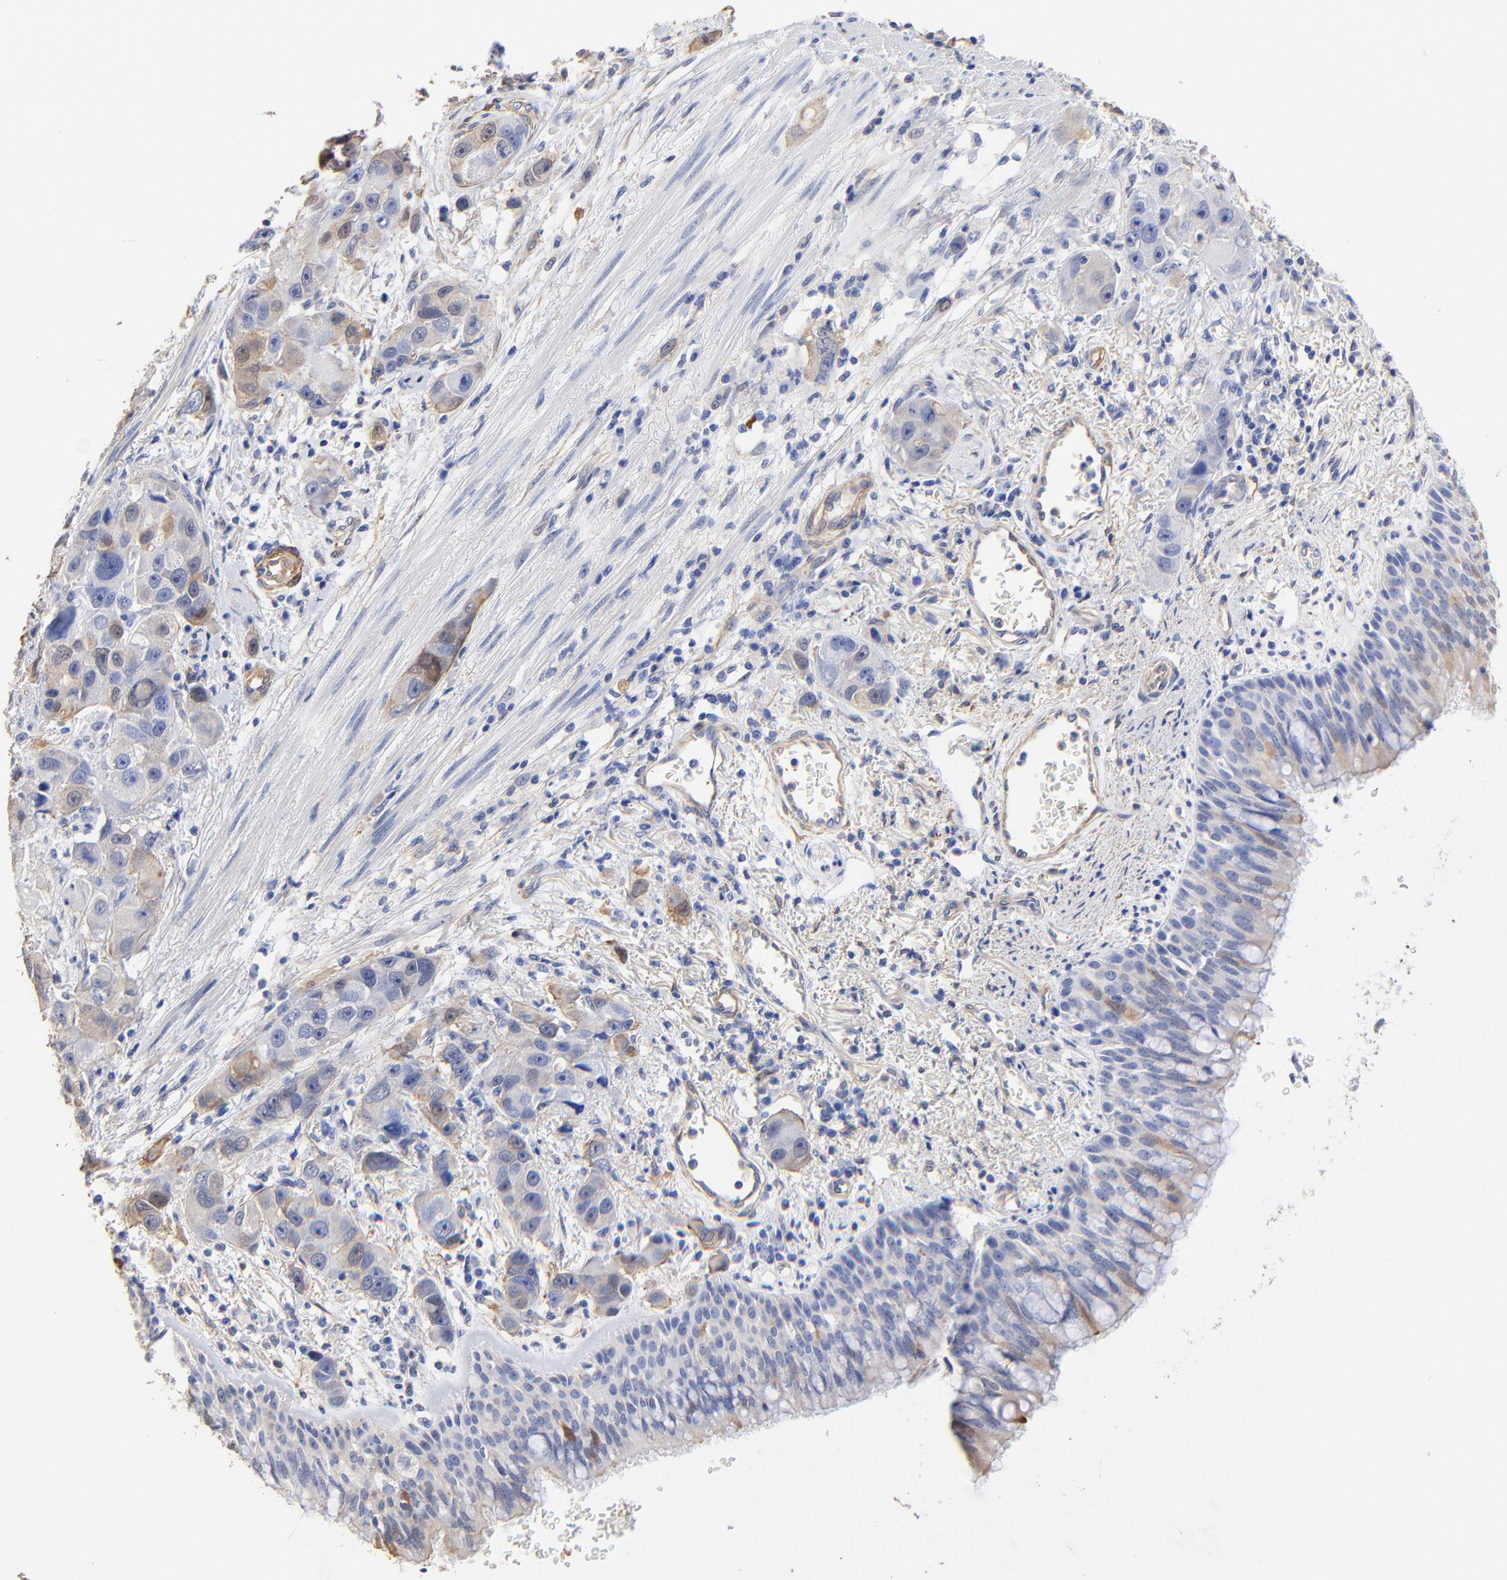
{"staining": {"intensity": "weak", "quantity": "<25%", "location": "cytoplasmic/membranous"}, "tissue": "bronchus", "cell_type": "Respiratory epithelial cells", "image_type": "normal", "snomed": [{"axis": "morphology", "description": "Normal tissue, NOS"}, {"axis": "morphology", "description": "Adenocarcinoma, NOS"}, {"axis": "morphology", "description": "Adenocarcinoma, metastatic, NOS"}, {"axis": "topography", "description": "Lymph node"}, {"axis": "topography", "description": "Bronchus"}, {"axis": "topography", "description": "Lung"}], "caption": "Micrograph shows no significant protein expression in respiratory epithelial cells of unremarkable bronchus. (Stains: DAB immunohistochemistry (IHC) with hematoxylin counter stain, Microscopy: brightfield microscopy at high magnification).", "gene": "TAGLN2", "patient": {"sex": "female", "age": 54}}